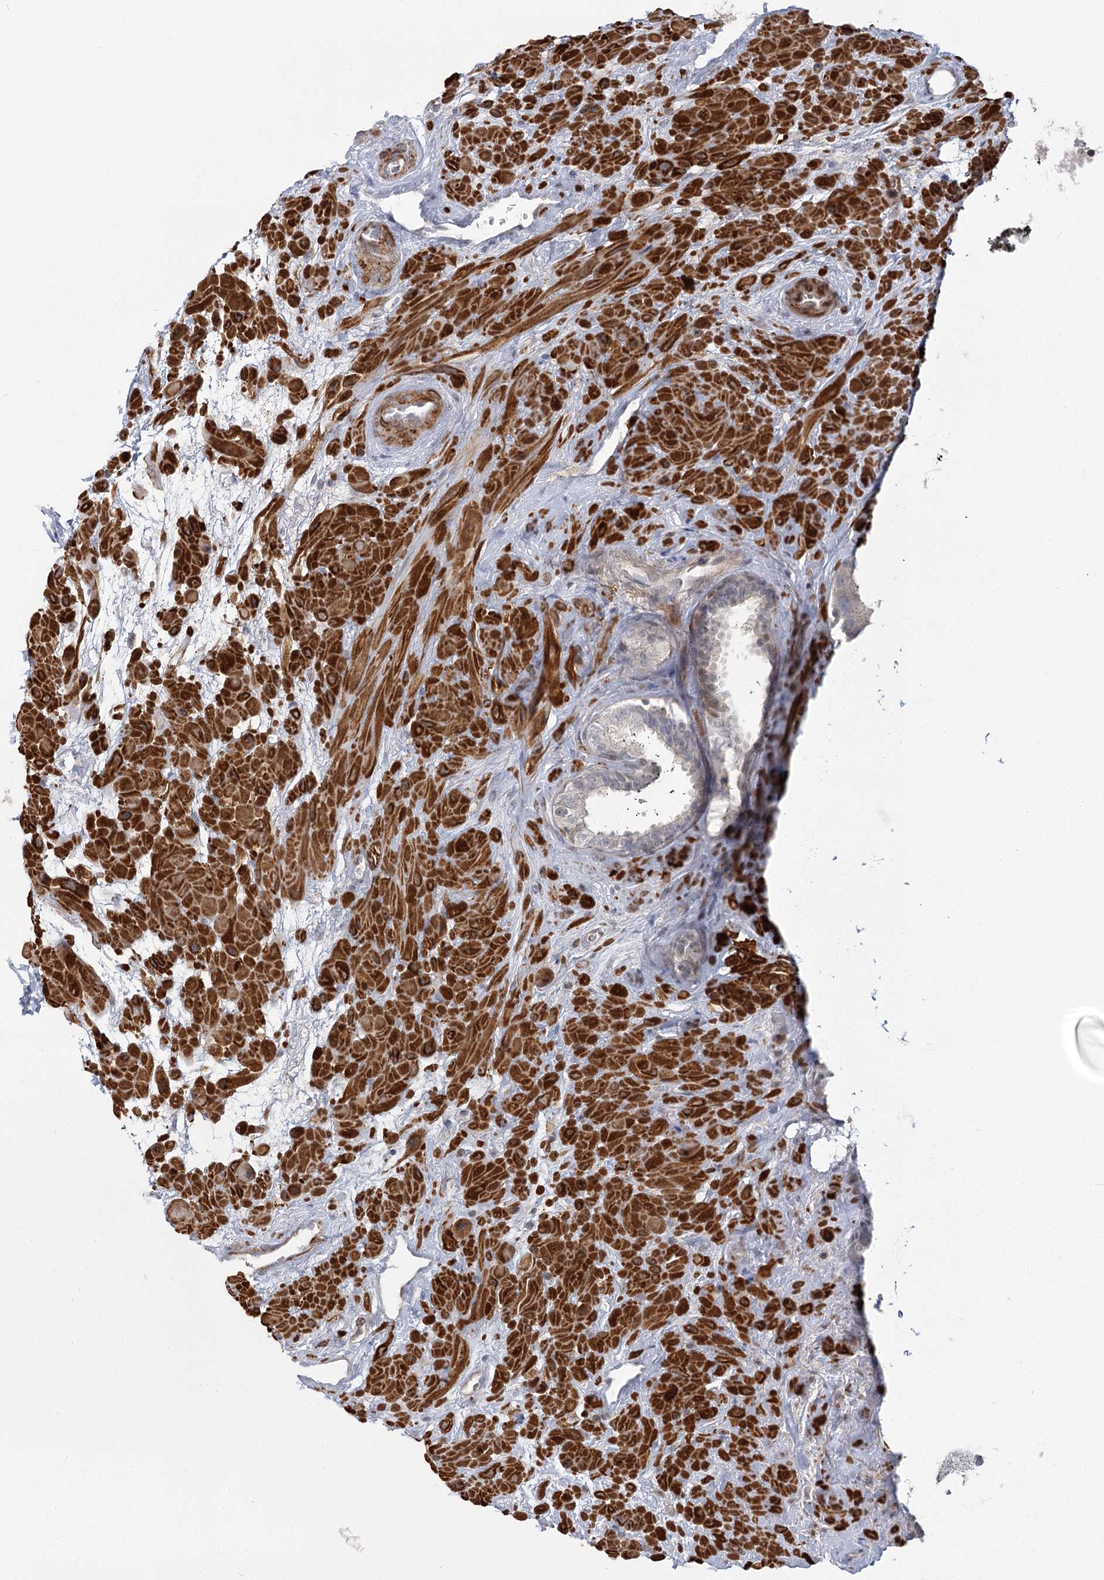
{"staining": {"intensity": "moderate", "quantity": "<25%", "location": "cytoplasmic/membranous"}, "tissue": "seminal vesicle", "cell_type": "Glandular cells", "image_type": "normal", "snomed": [{"axis": "morphology", "description": "Normal tissue, NOS"}, {"axis": "topography", "description": "Prostate"}, {"axis": "topography", "description": "Seminal veicle"}], "caption": "This is a micrograph of IHC staining of unremarkable seminal vesicle, which shows moderate positivity in the cytoplasmic/membranous of glandular cells.", "gene": "USP11", "patient": {"sex": "male", "age": 67}}